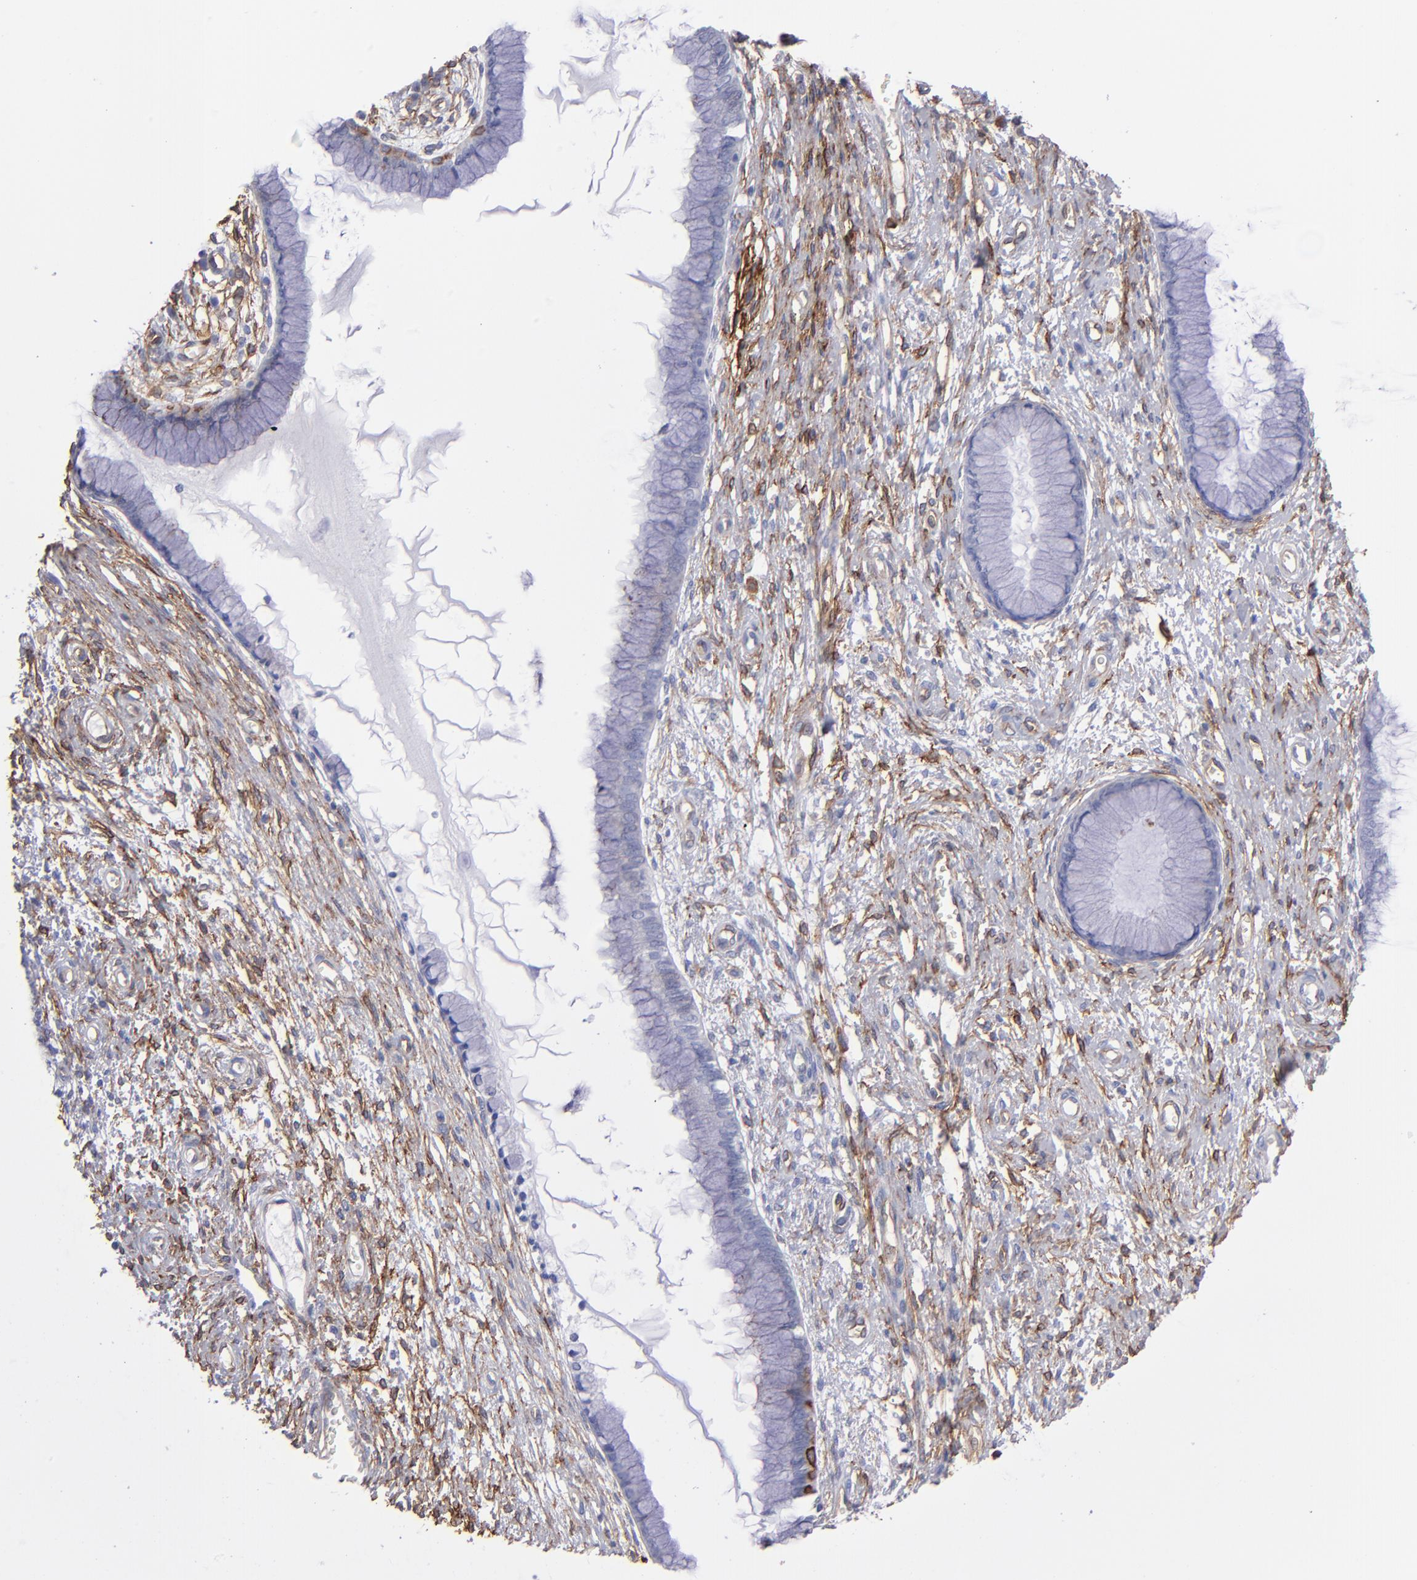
{"staining": {"intensity": "negative", "quantity": "none", "location": "none"}, "tissue": "cervix", "cell_type": "Glandular cells", "image_type": "normal", "snomed": [{"axis": "morphology", "description": "Normal tissue, NOS"}, {"axis": "topography", "description": "Cervix"}], "caption": "IHC image of unremarkable cervix stained for a protein (brown), which reveals no staining in glandular cells. (DAB (3,3'-diaminobenzidine) immunohistochemistry with hematoxylin counter stain).", "gene": "AHNAK2", "patient": {"sex": "female", "age": 55}}